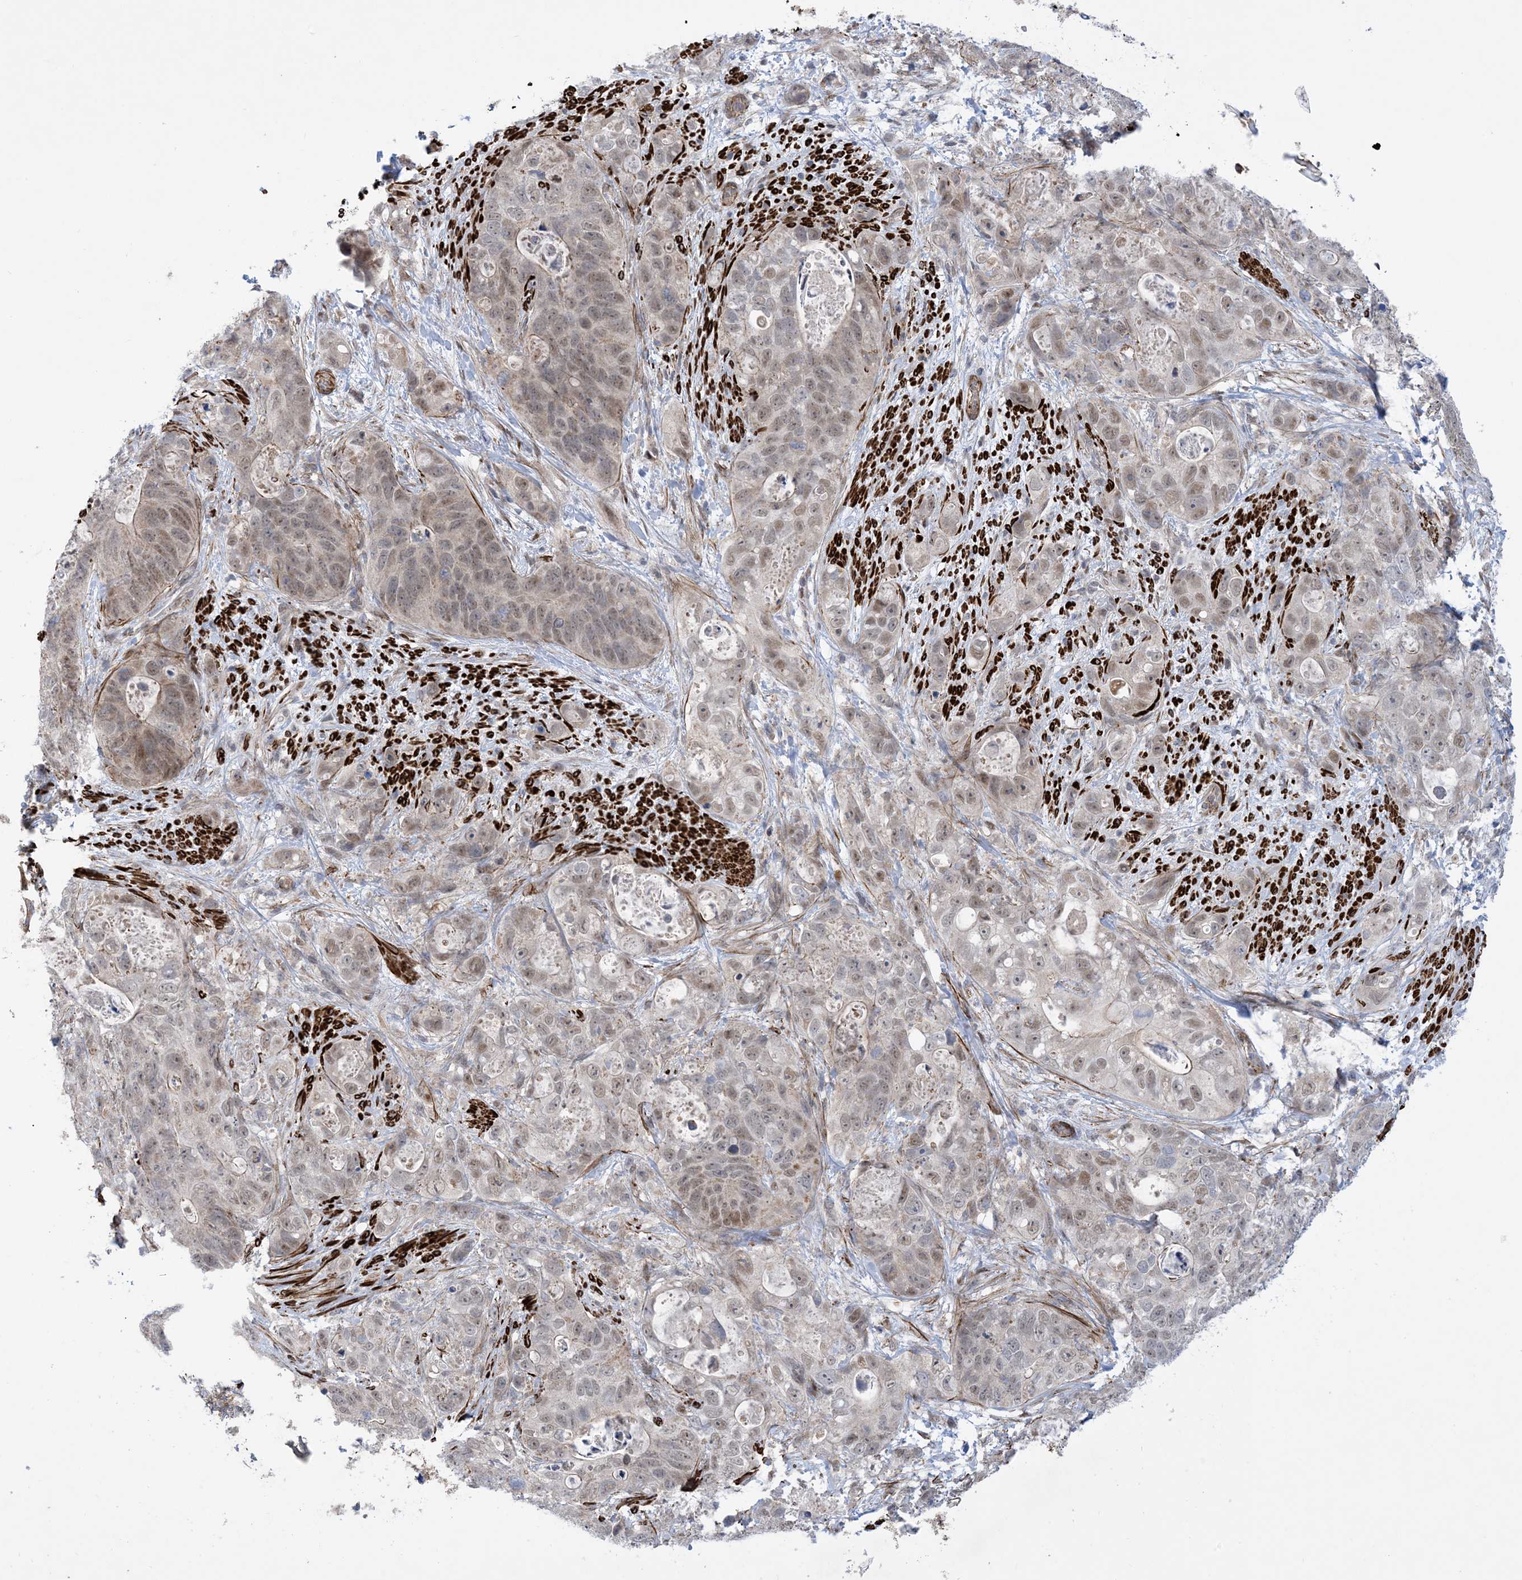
{"staining": {"intensity": "weak", "quantity": "25%-75%", "location": "nuclear"}, "tissue": "stomach cancer", "cell_type": "Tumor cells", "image_type": "cancer", "snomed": [{"axis": "morphology", "description": "Adenocarcinoma, NOS"}, {"axis": "topography", "description": "Stomach"}], "caption": "A histopathology image of human stomach cancer (adenocarcinoma) stained for a protein reveals weak nuclear brown staining in tumor cells. Using DAB (3,3'-diaminobenzidine) (brown) and hematoxylin (blue) stains, captured at high magnification using brightfield microscopy.", "gene": "ZNF8", "patient": {"sex": "female", "age": 89}}